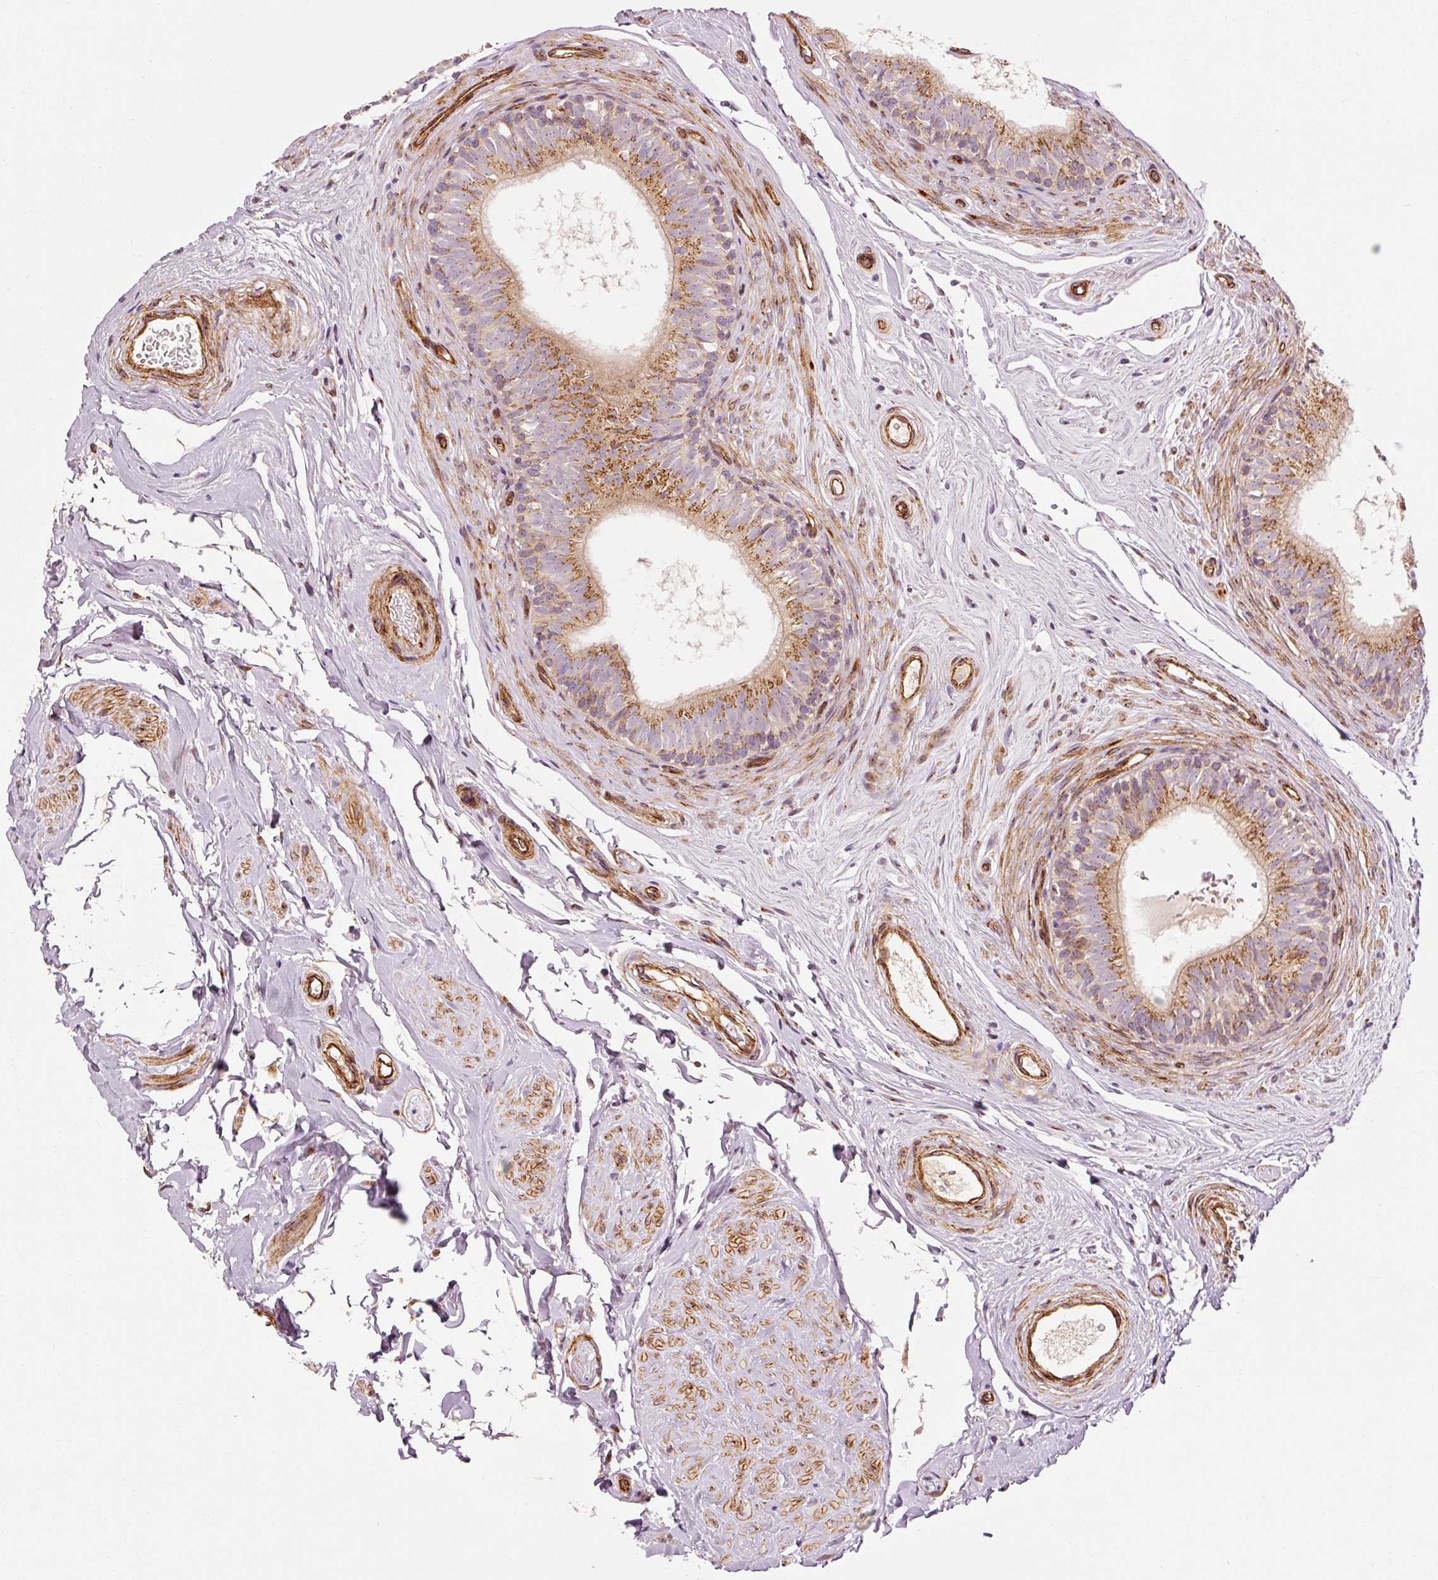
{"staining": {"intensity": "strong", "quantity": ">75%", "location": "cytoplasmic/membranous"}, "tissue": "epididymis", "cell_type": "Glandular cells", "image_type": "normal", "snomed": [{"axis": "morphology", "description": "Normal tissue, NOS"}, {"axis": "topography", "description": "Epididymis"}], "caption": "This image exhibits IHC staining of normal epididymis, with high strong cytoplasmic/membranous staining in approximately >75% of glandular cells.", "gene": "LIMK2", "patient": {"sex": "male", "age": 45}}